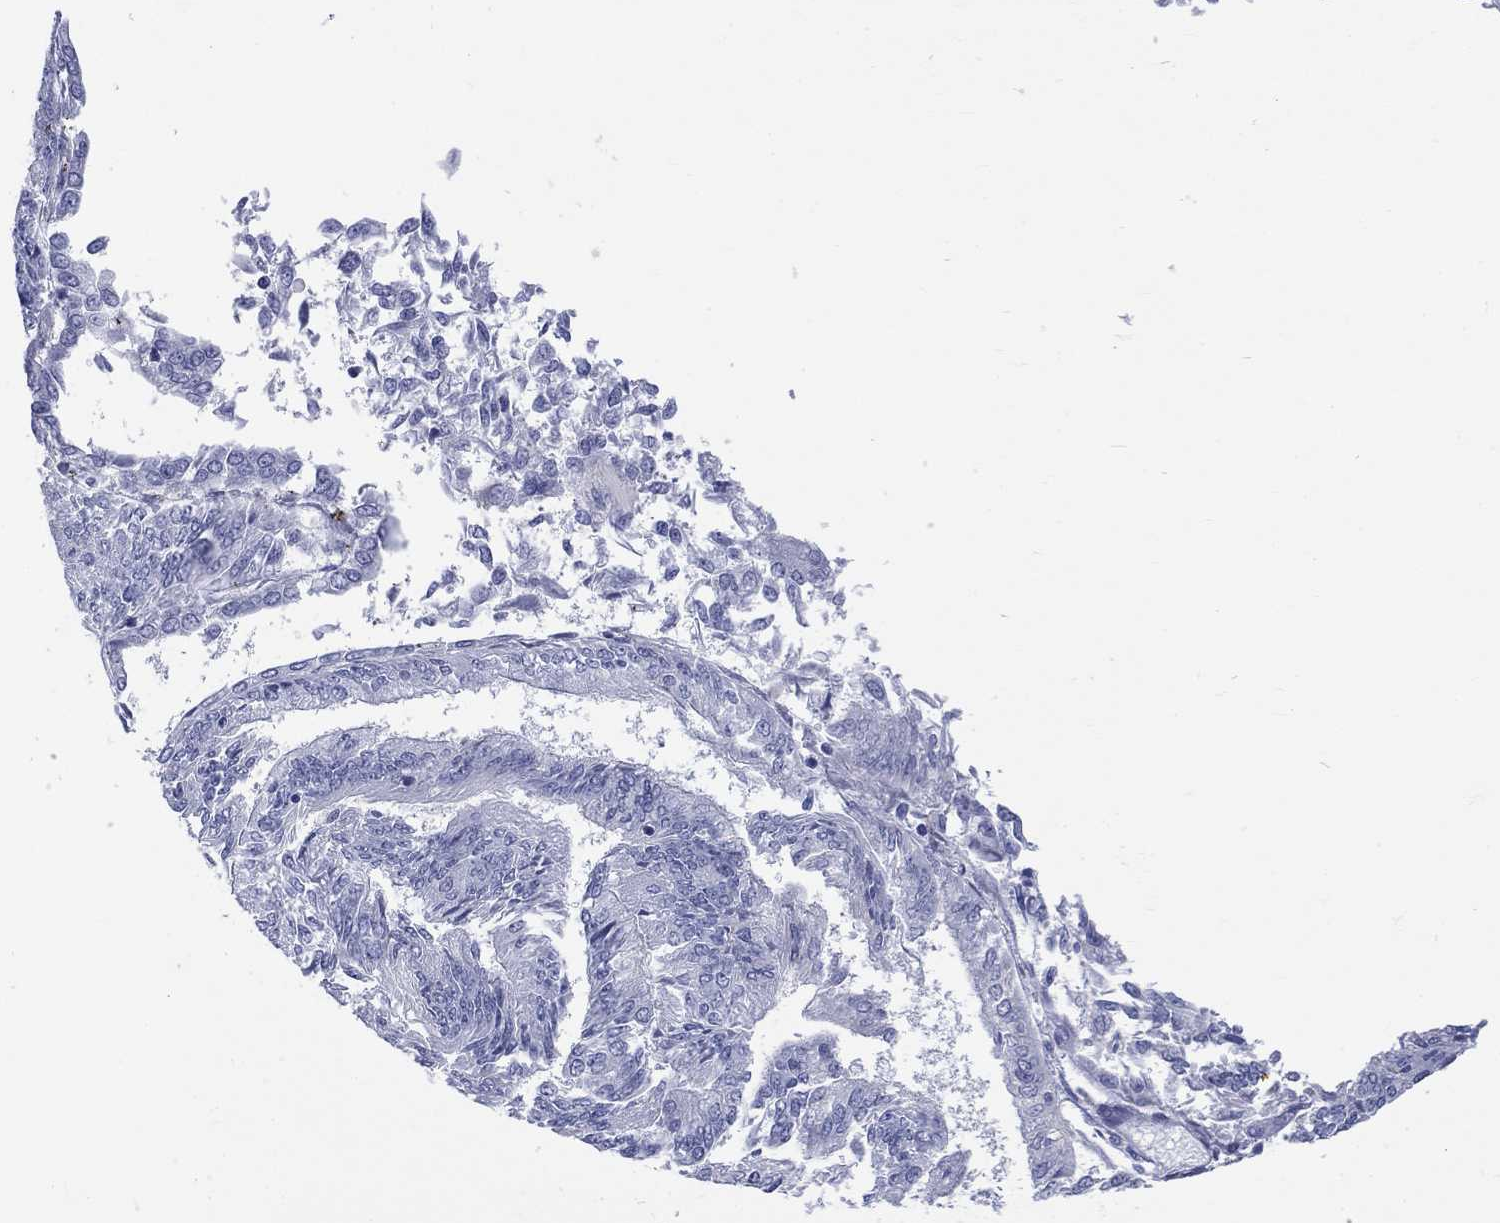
{"staining": {"intensity": "negative", "quantity": "none", "location": "none"}, "tissue": "endometrial cancer", "cell_type": "Tumor cells", "image_type": "cancer", "snomed": [{"axis": "morphology", "description": "Adenocarcinoma, NOS"}, {"axis": "topography", "description": "Endometrium"}], "caption": "DAB (3,3'-diaminobenzidine) immunohistochemical staining of endometrial cancer (adenocarcinoma) demonstrates no significant staining in tumor cells.", "gene": "ECEL1", "patient": {"sex": "female", "age": 58}}